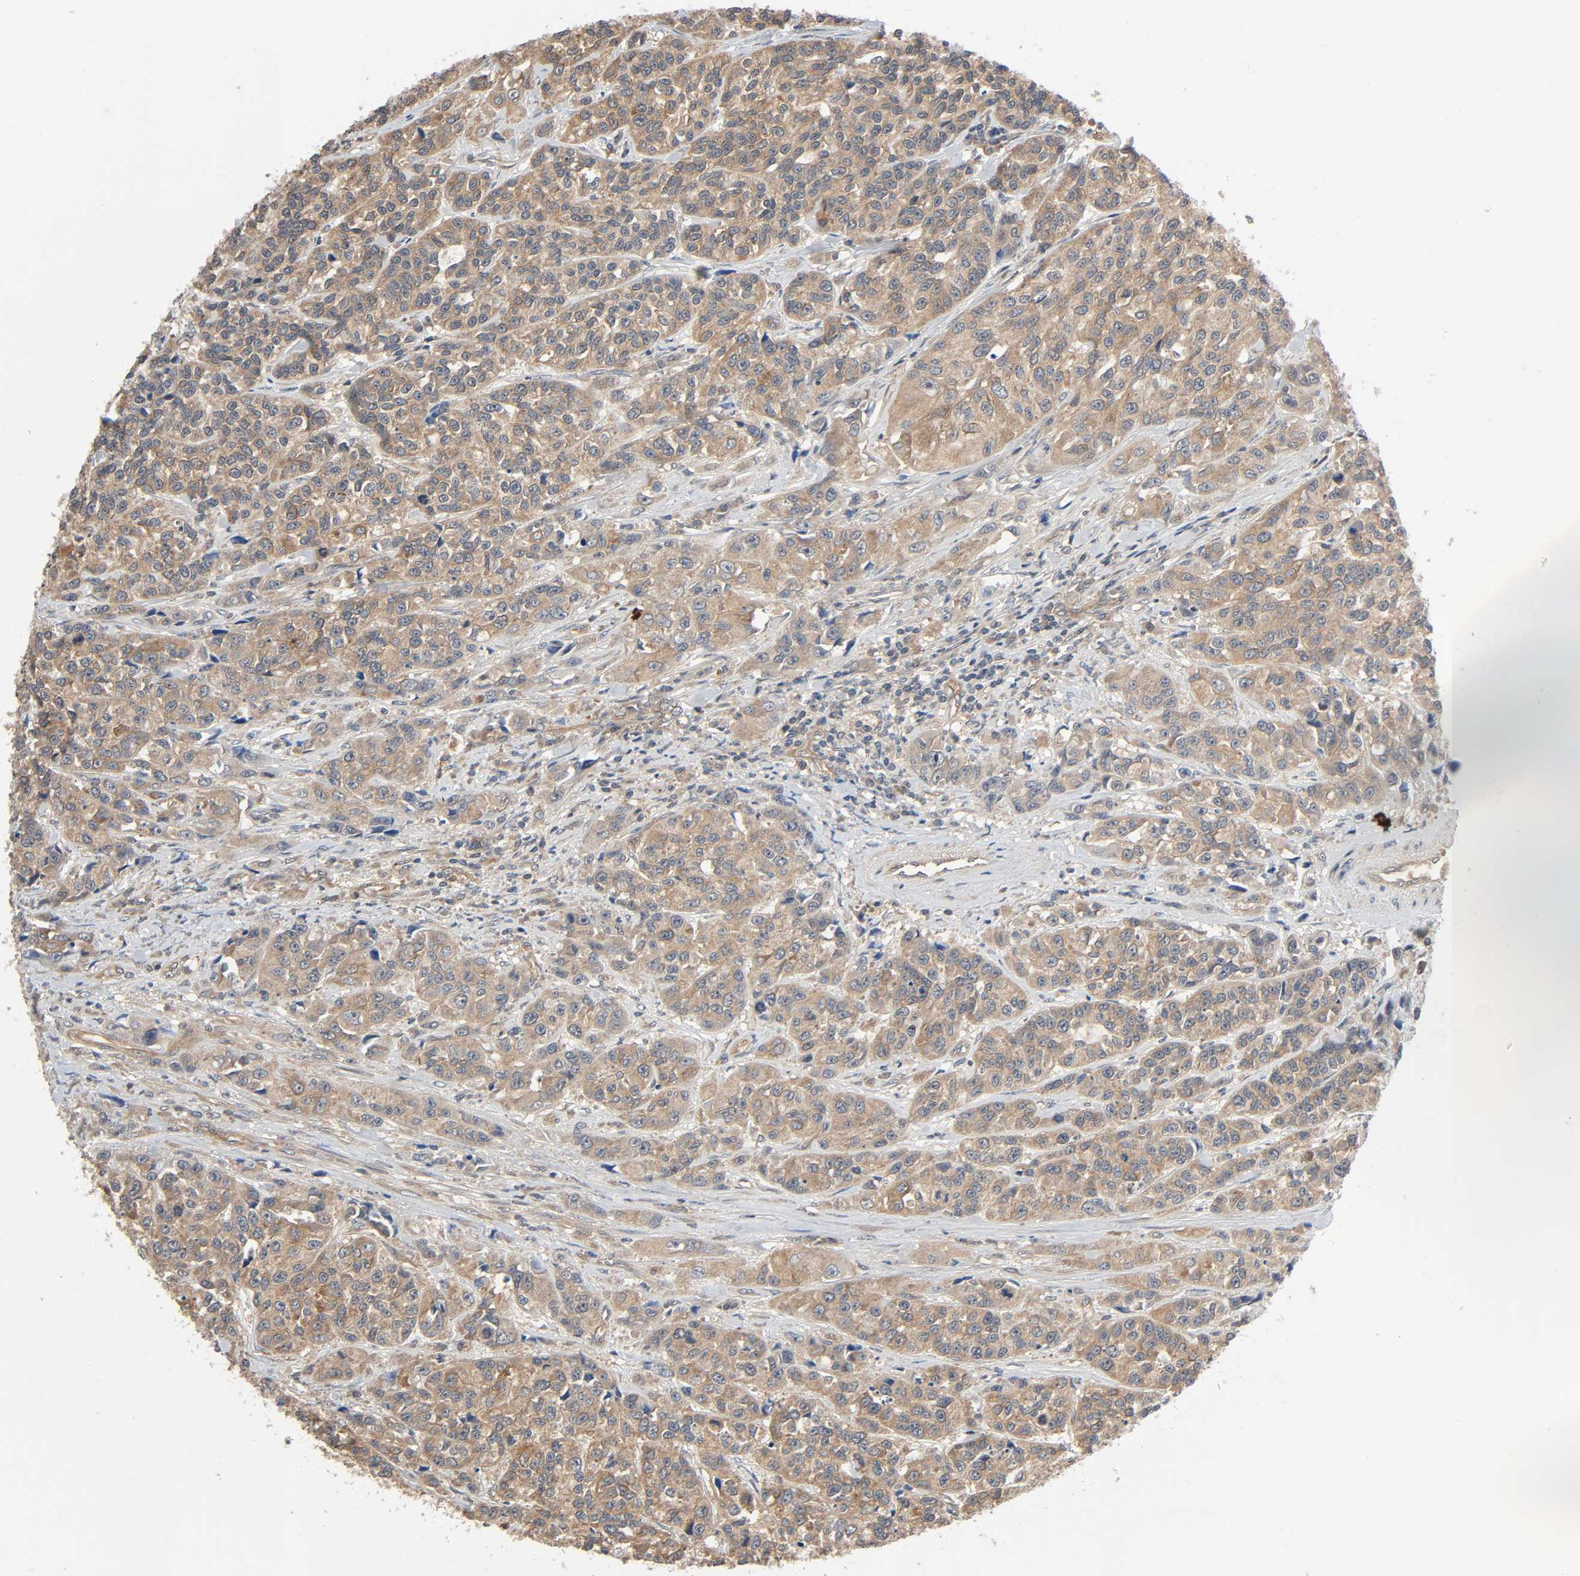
{"staining": {"intensity": "moderate", "quantity": ">75%", "location": "cytoplasmic/membranous"}, "tissue": "urothelial cancer", "cell_type": "Tumor cells", "image_type": "cancer", "snomed": [{"axis": "morphology", "description": "Urothelial carcinoma, High grade"}, {"axis": "topography", "description": "Urinary bladder"}], "caption": "High-magnification brightfield microscopy of urothelial cancer stained with DAB (brown) and counterstained with hematoxylin (blue). tumor cells exhibit moderate cytoplasmic/membranous expression is identified in approximately>75% of cells. Immunohistochemistry stains the protein in brown and the nuclei are stained blue.", "gene": "PPP2R1B", "patient": {"sex": "female", "age": 81}}